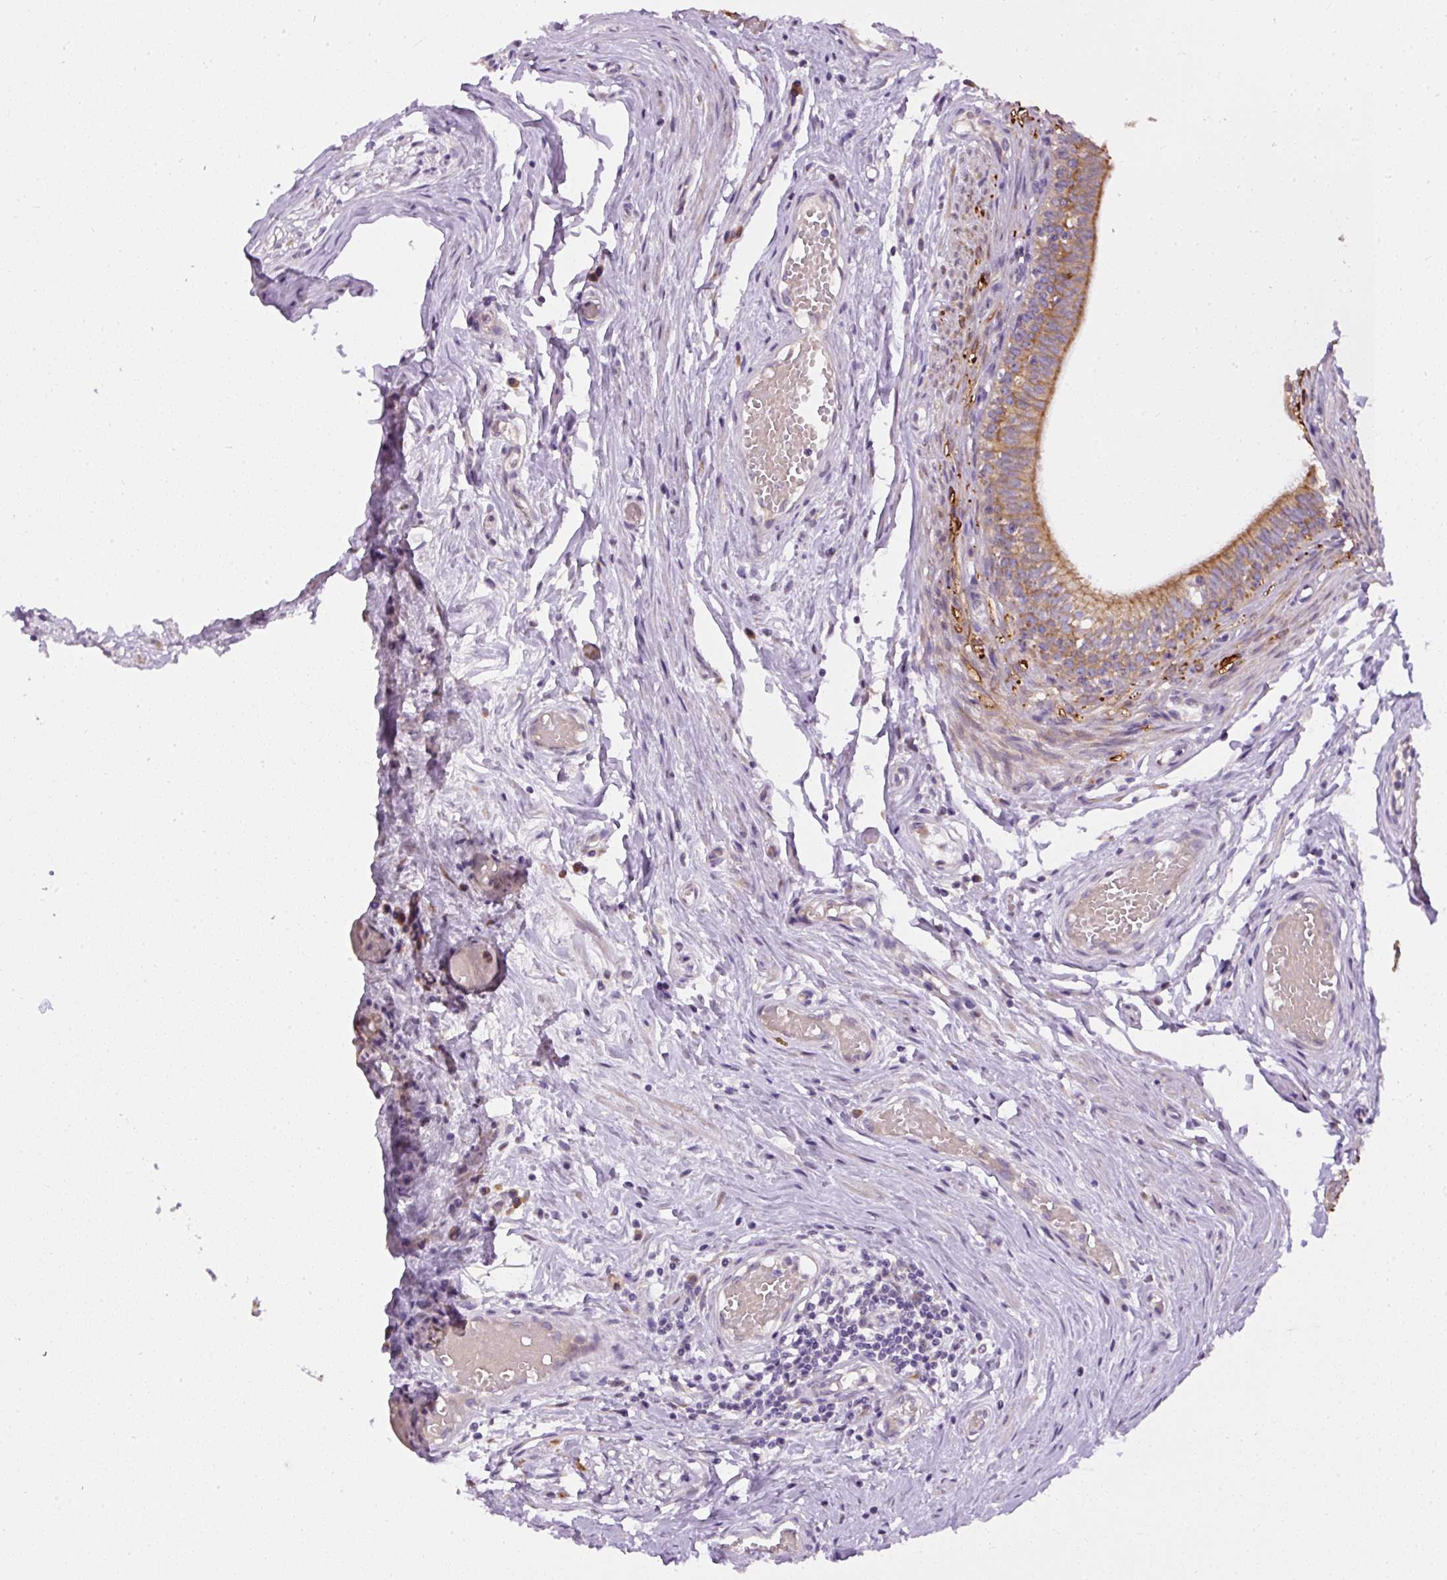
{"staining": {"intensity": "moderate", "quantity": ">75%", "location": "cytoplasmic/membranous"}, "tissue": "epididymis", "cell_type": "Glandular cells", "image_type": "normal", "snomed": [{"axis": "morphology", "description": "Normal tissue, NOS"}, {"axis": "topography", "description": "Epididymis, spermatic cord, NOS"}], "caption": "A brown stain highlights moderate cytoplasmic/membranous expression of a protein in glandular cells of benign epididymis. The staining was performed using DAB to visualize the protein expression in brown, while the nuclei were stained in blue with hematoxylin (Magnification: 20x).", "gene": "FAM149A", "patient": {"sex": "male", "age": 22}}